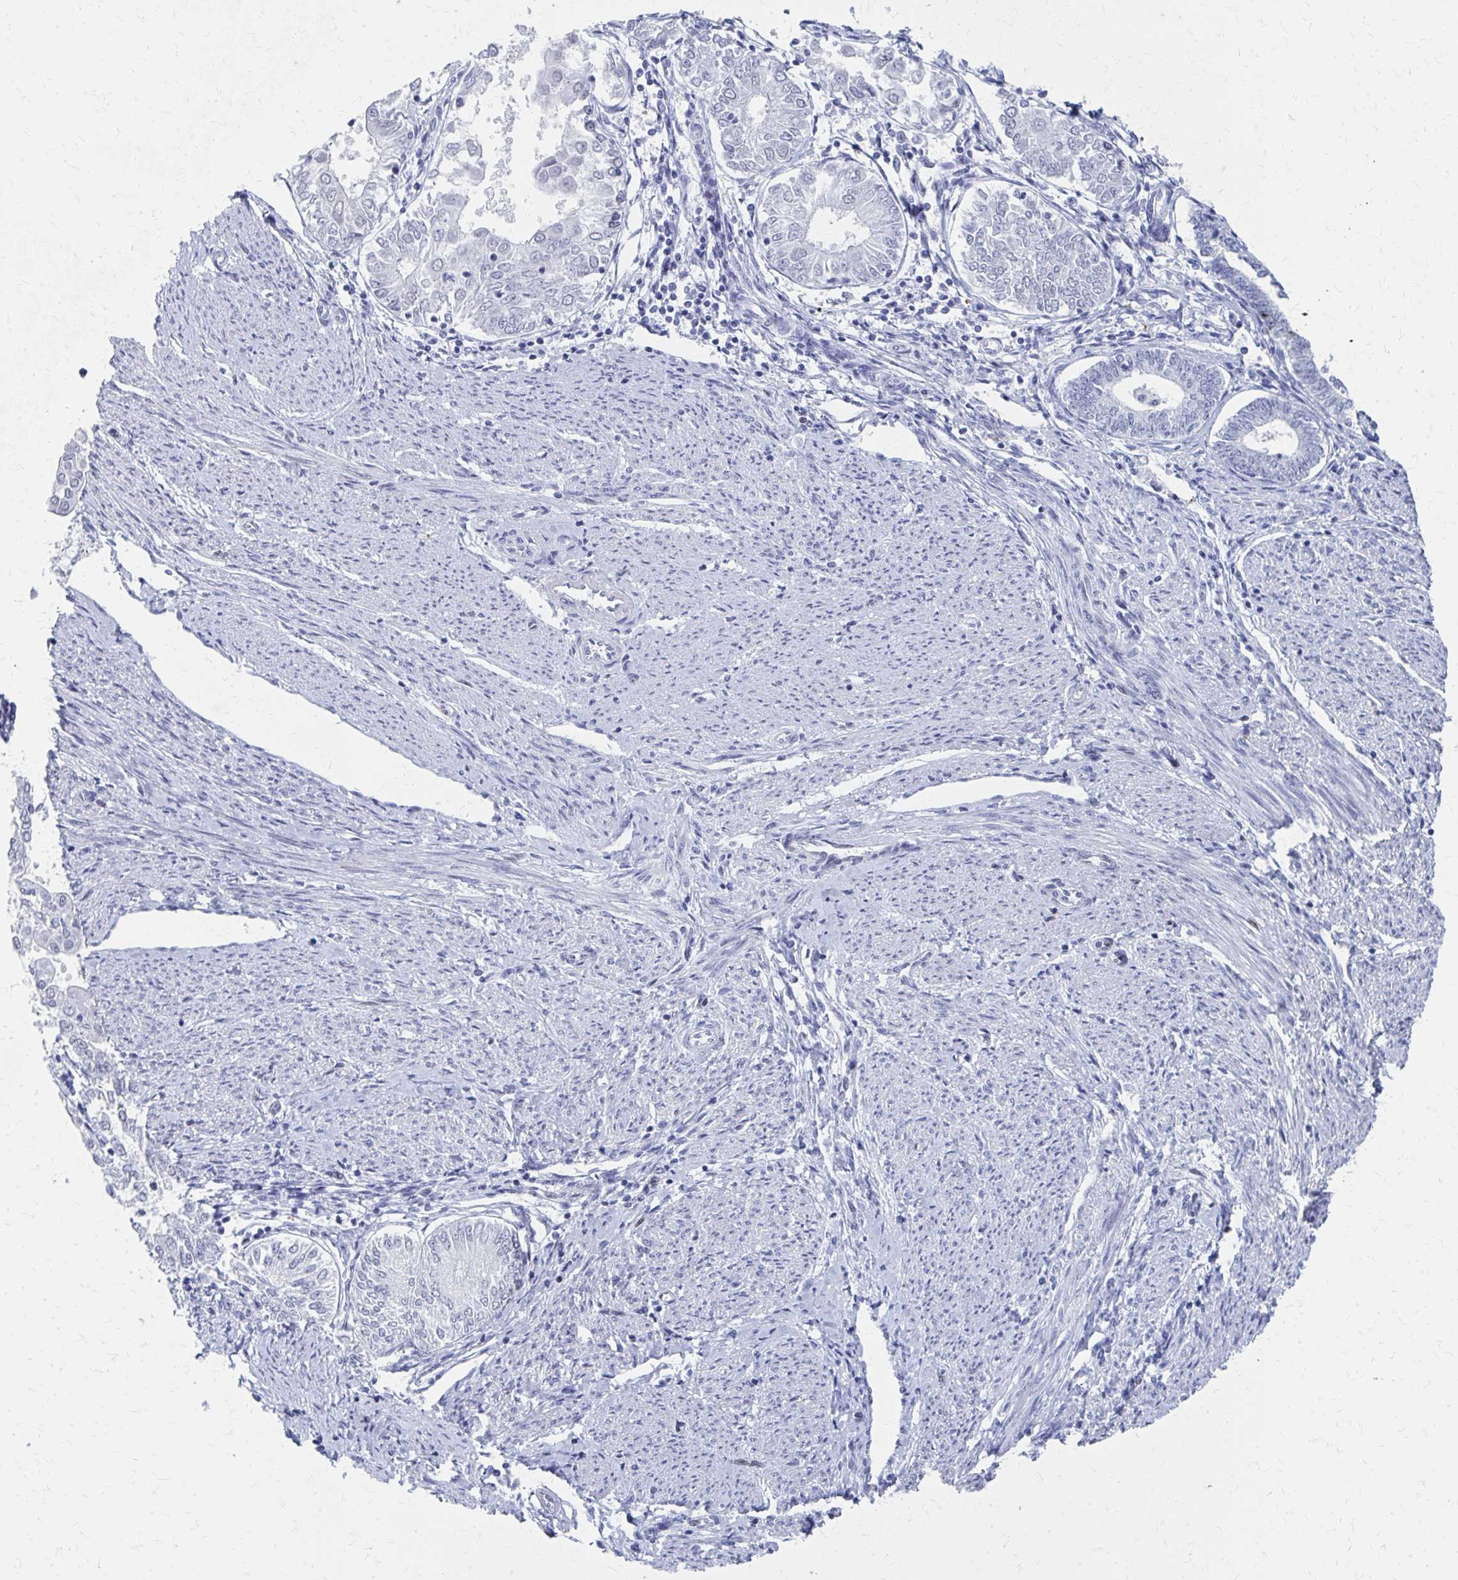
{"staining": {"intensity": "negative", "quantity": "none", "location": "none"}, "tissue": "endometrial cancer", "cell_type": "Tumor cells", "image_type": "cancer", "snomed": [{"axis": "morphology", "description": "Adenocarcinoma, NOS"}, {"axis": "topography", "description": "Endometrium"}], "caption": "Tumor cells are negative for brown protein staining in endometrial cancer (adenocarcinoma). Nuclei are stained in blue.", "gene": "CDIN1", "patient": {"sex": "female", "age": 68}}